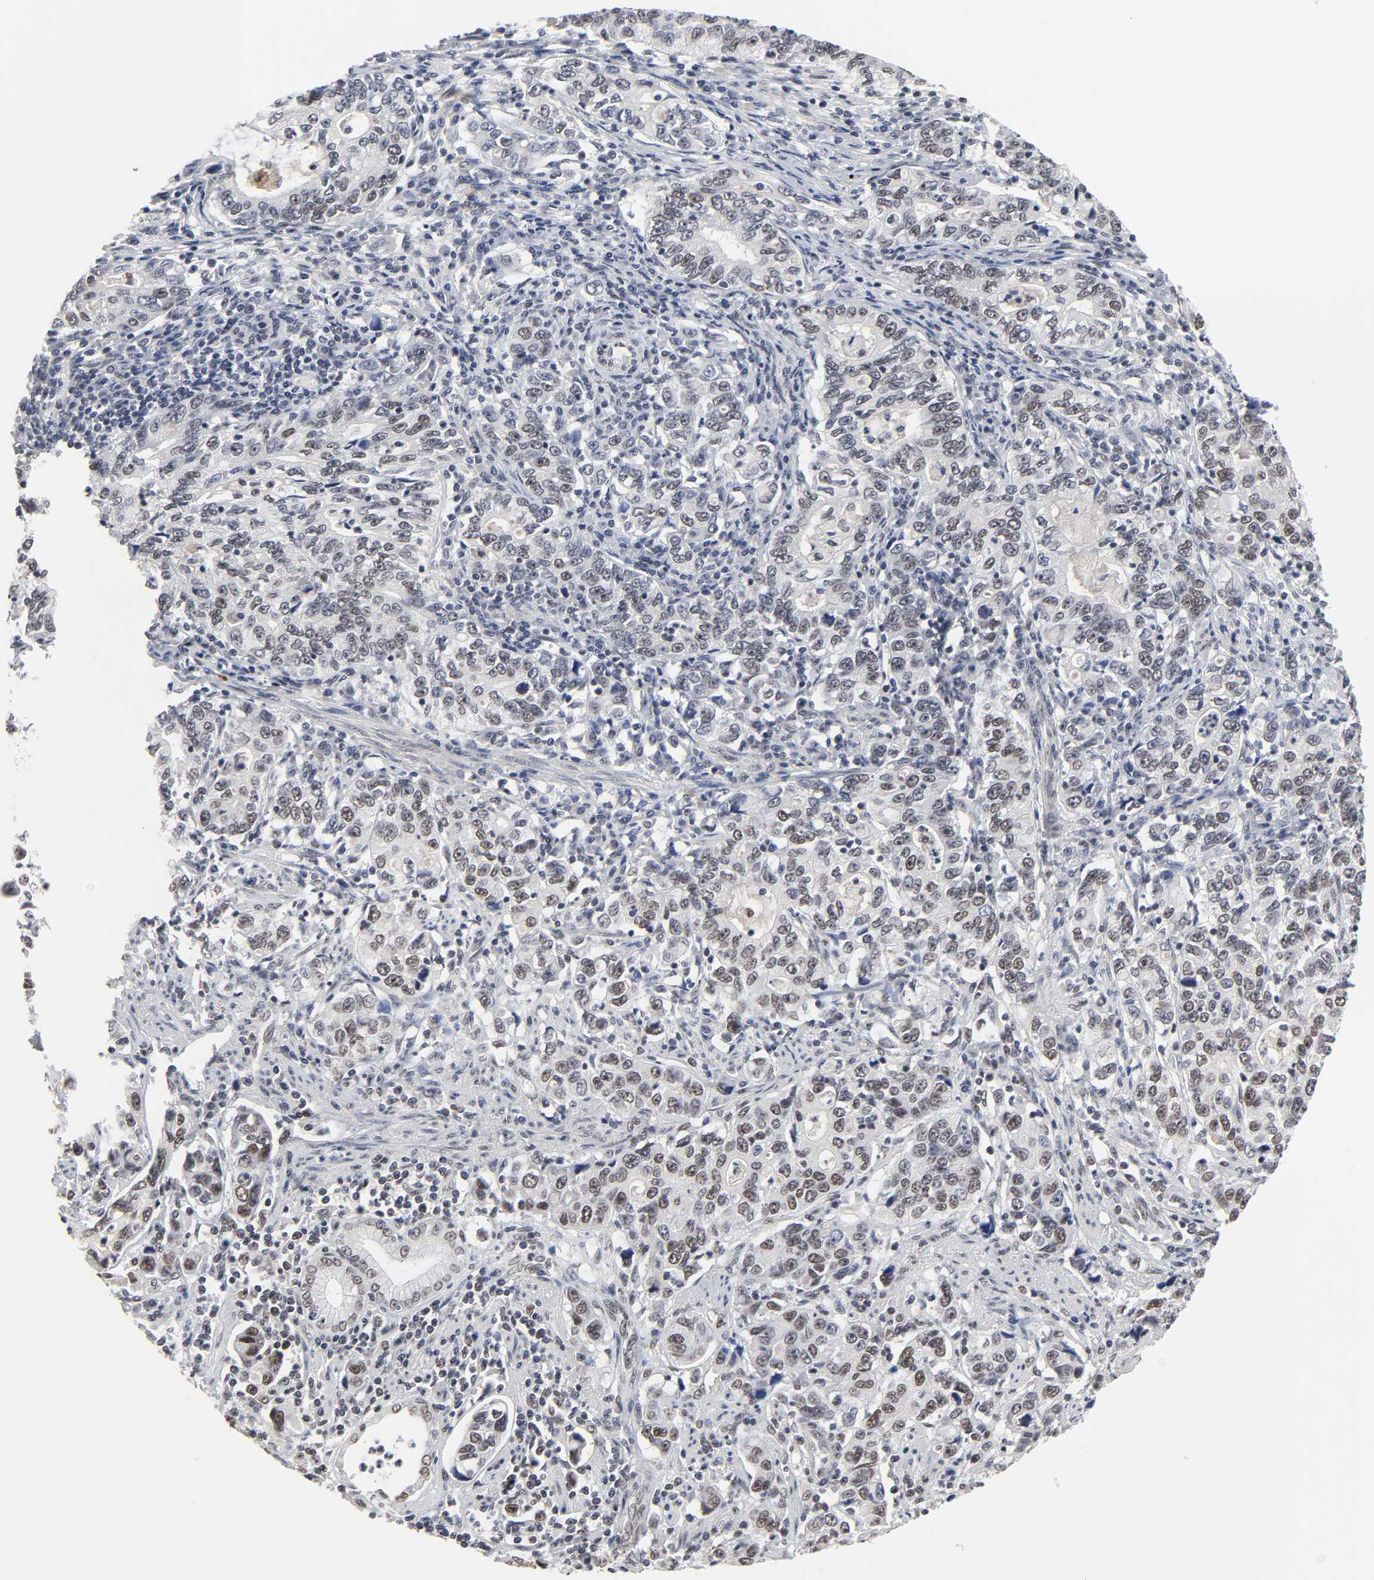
{"staining": {"intensity": "weak", "quantity": ">75%", "location": "nuclear"}, "tissue": "stomach cancer", "cell_type": "Tumor cells", "image_type": "cancer", "snomed": [{"axis": "morphology", "description": "Adenocarcinoma, NOS"}, {"axis": "topography", "description": "Stomach, lower"}], "caption": "An image of human stomach cancer (adenocarcinoma) stained for a protein shows weak nuclear brown staining in tumor cells.", "gene": "TRIM33", "patient": {"sex": "female", "age": 72}}